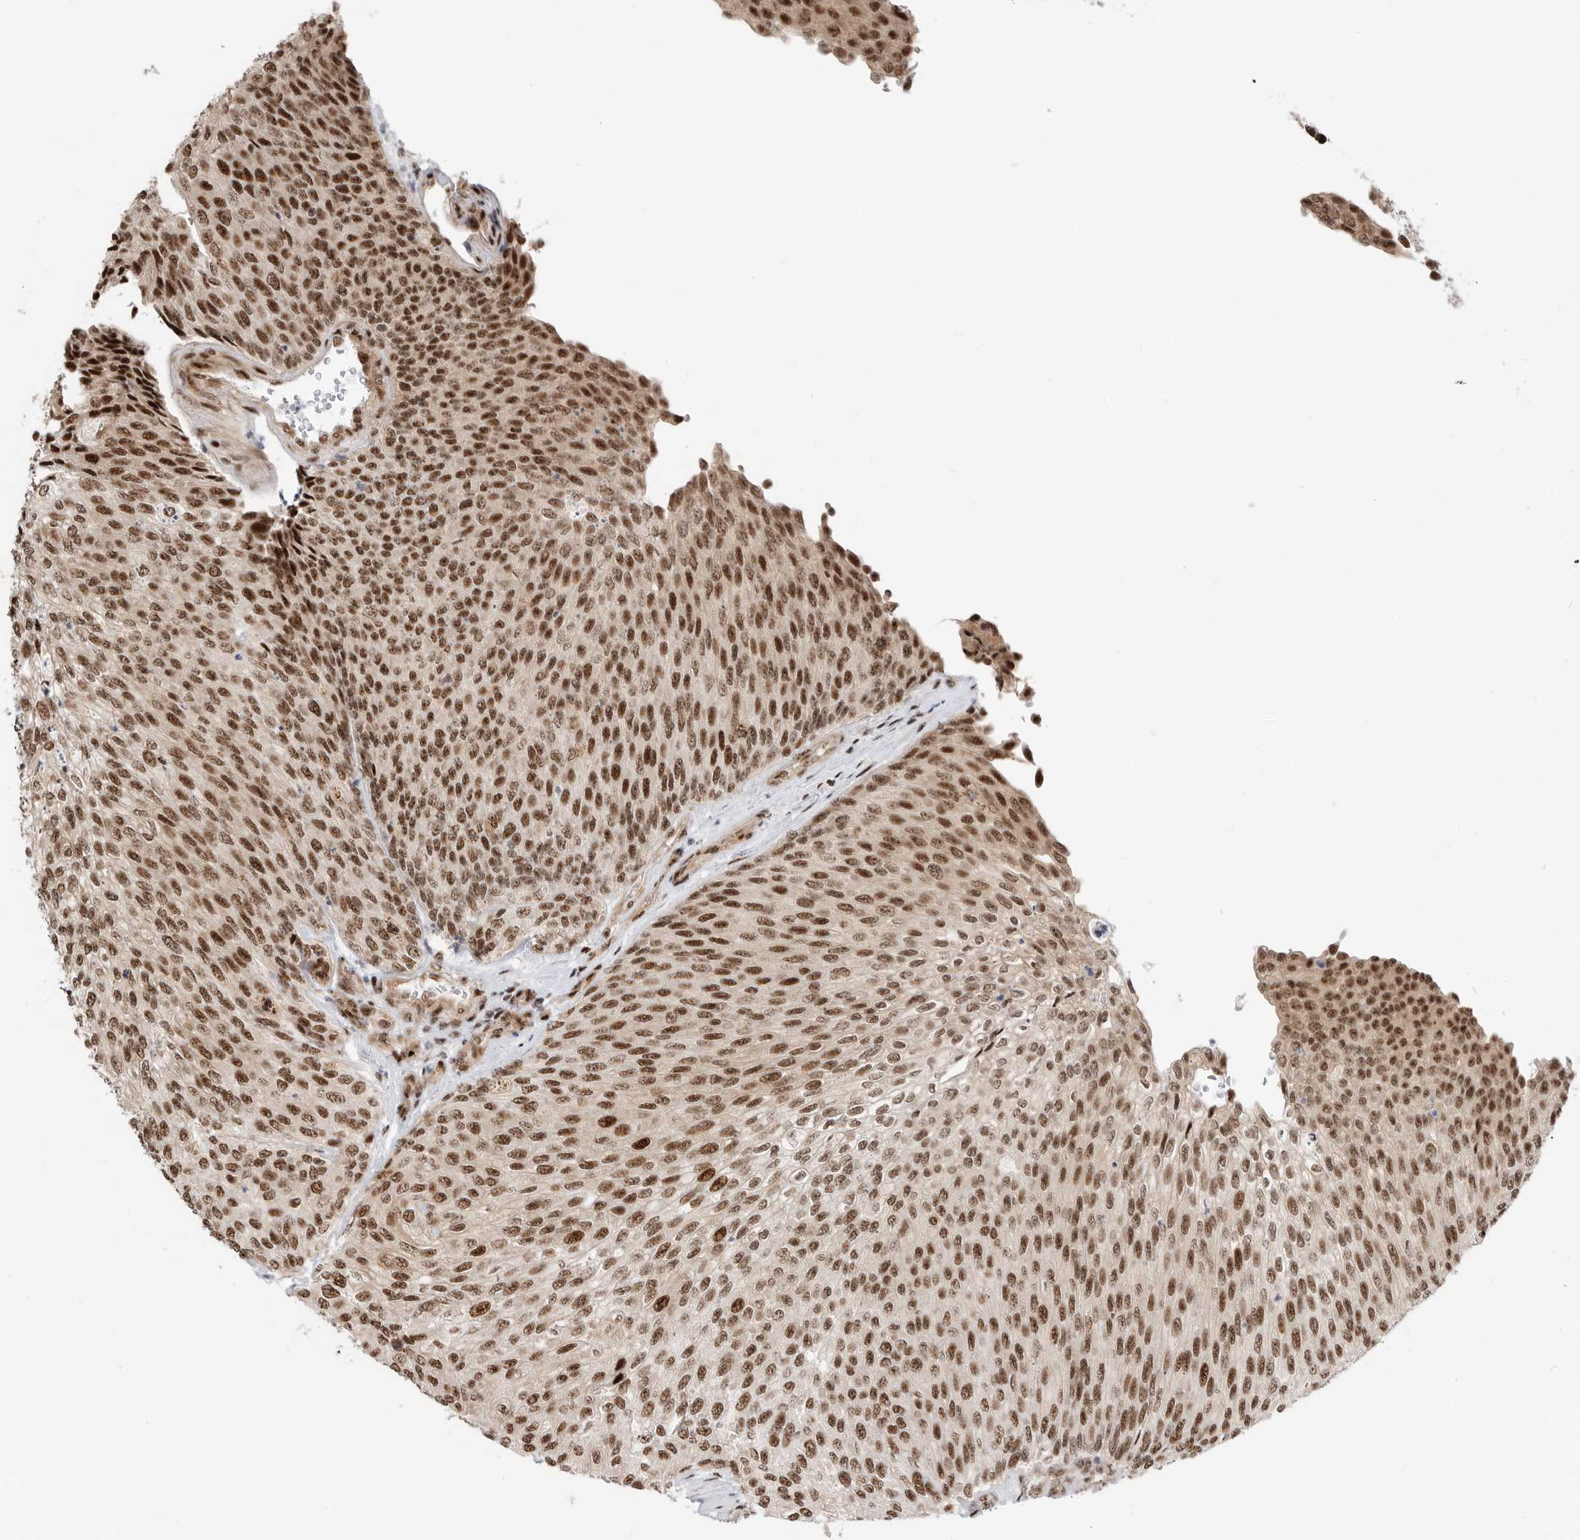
{"staining": {"intensity": "strong", "quantity": ">75%", "location": "nuclear"}, "tissue": "urothelial cancer", "cell_type": "Tumor cells", "image_type": "cancer", "snomed": [{"axis": "morphology", "description": "Urothelial carcinoma, Low grade"}, {"axis": "topography", "description": "Urinary bladder"}], "caption": "Protein expression analysis of human urothelial cancer reveals strong nuclear positivity in approximately >75% of tumor cells. The staining was performed using DAB (3,3'-diaminobenzidine) to visualize the protein expression in brown, while the nuclei were stained in blue with hematoxylin (Magnification: 20x).", "gene": "GPATCH2", "patient": {"sex": "female", "age": 79}}